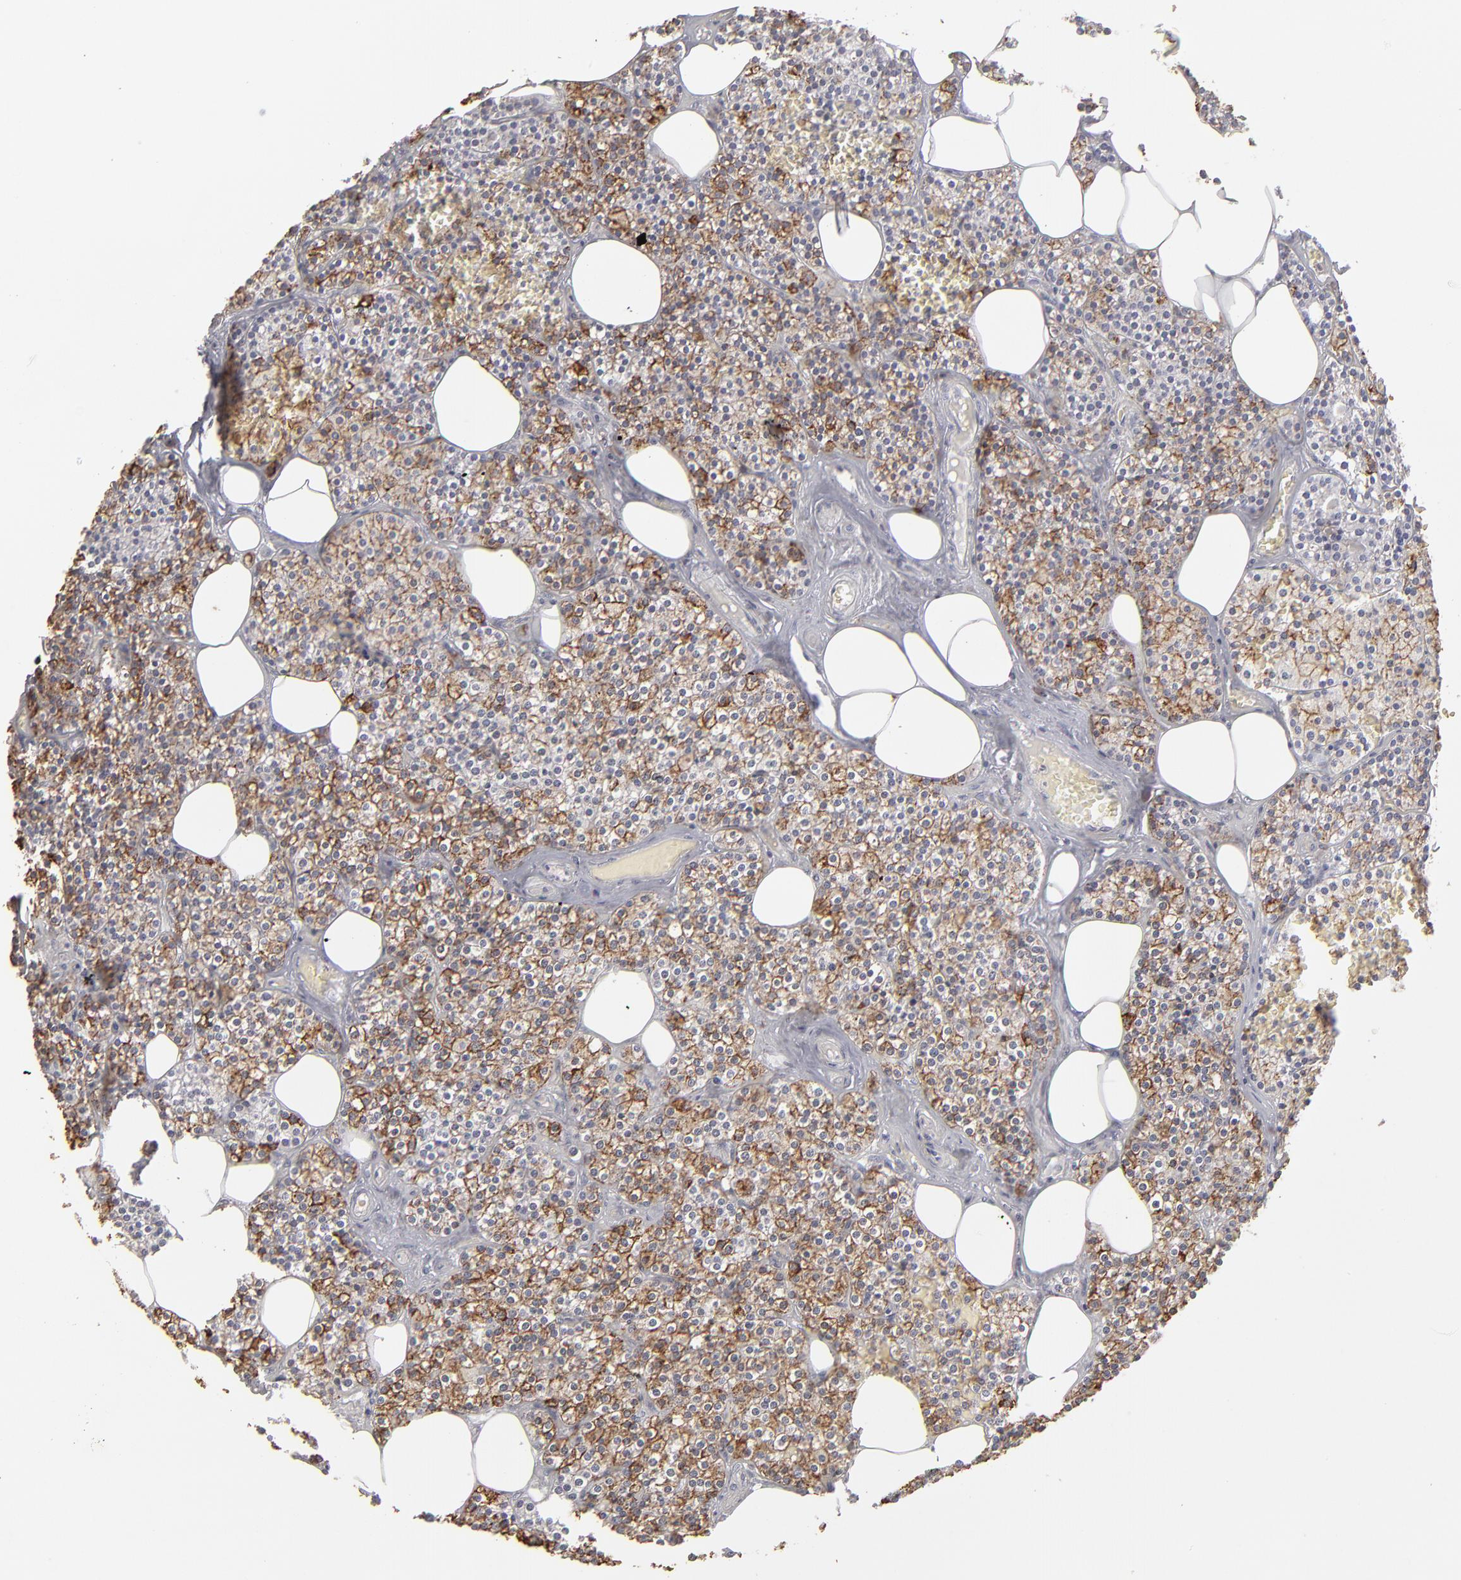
{"staining": {"intensity": "strong", "quantity": ">75%", "location": "cytoplasmic/membranous"}, "tissue": "parathyroid gland", "cell_type": "Glandular cells", "image_type": "normal", "snomed": [{"axis": "morphology", "description": "Normal tissue, NOS"}, {"axis": "topography", "description": "Parathyroid gland"}], "caption": "Parathyroid gland stained for a protein (brown) shows strong cytoplasmic/membranous positive positivity in approximately >75% of glandular cells.", "gene": "MGAM", "patient": {"sex": "male", "age": 51}}